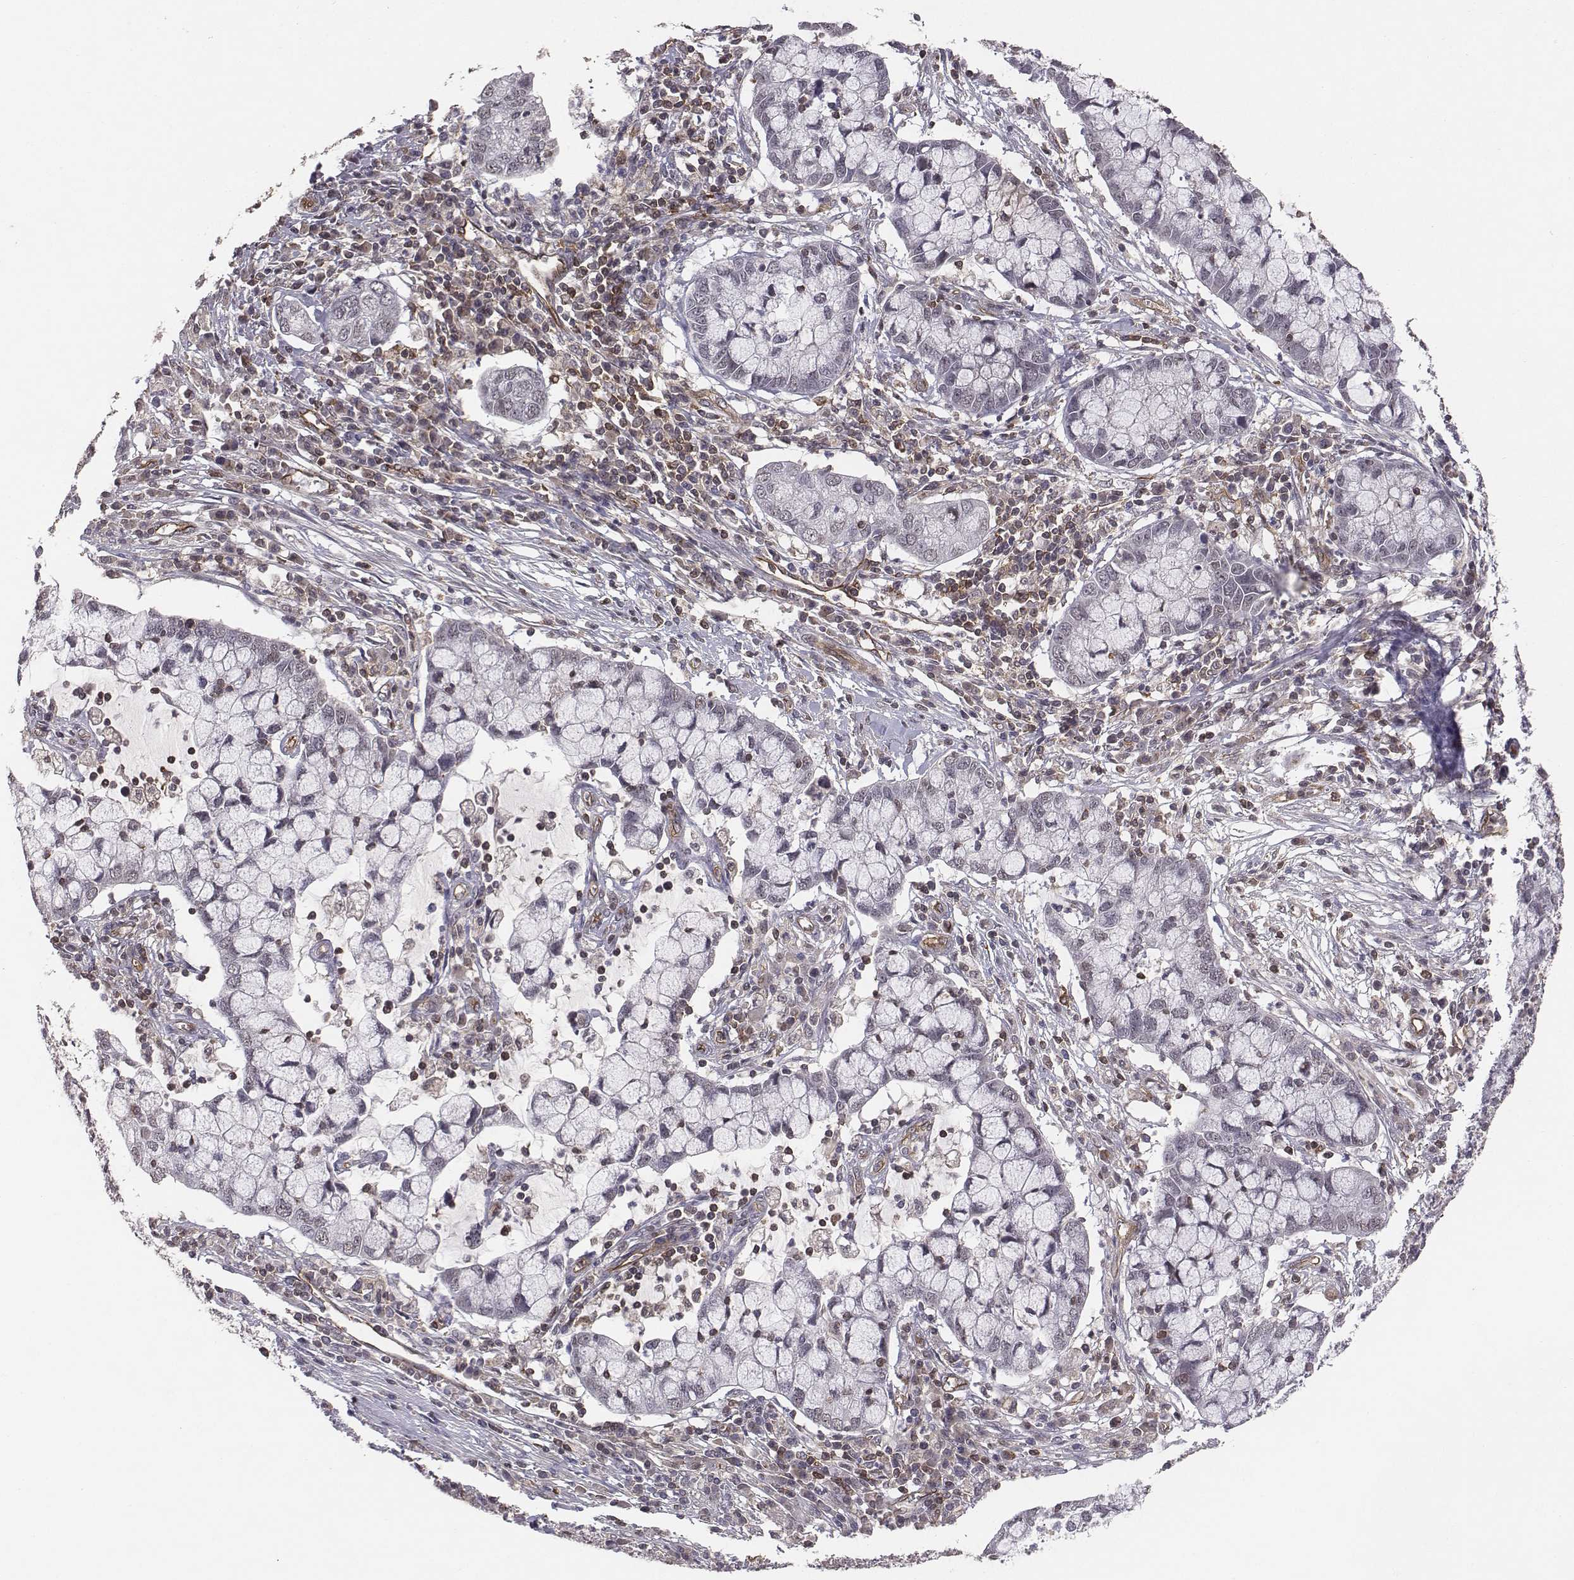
{"staining": {"intensity": "negative", "quantity": "none", "location": "none"}, "tissue": "cervical cancer", "cell_type": "Tumor cells", "image_type": "cancer", "snomed": [{"axis": "morphology", "description": "Adenocarcinoma, NOS"}, {"axis": "topography", "description": "Cervix"}], "caption": "Photomicrograph shows no significant protein positivity in tumor cells of cervical adenocarcinoma.", "gene": "PTPRG", "patient": {"sex": "female", "age": 40}}